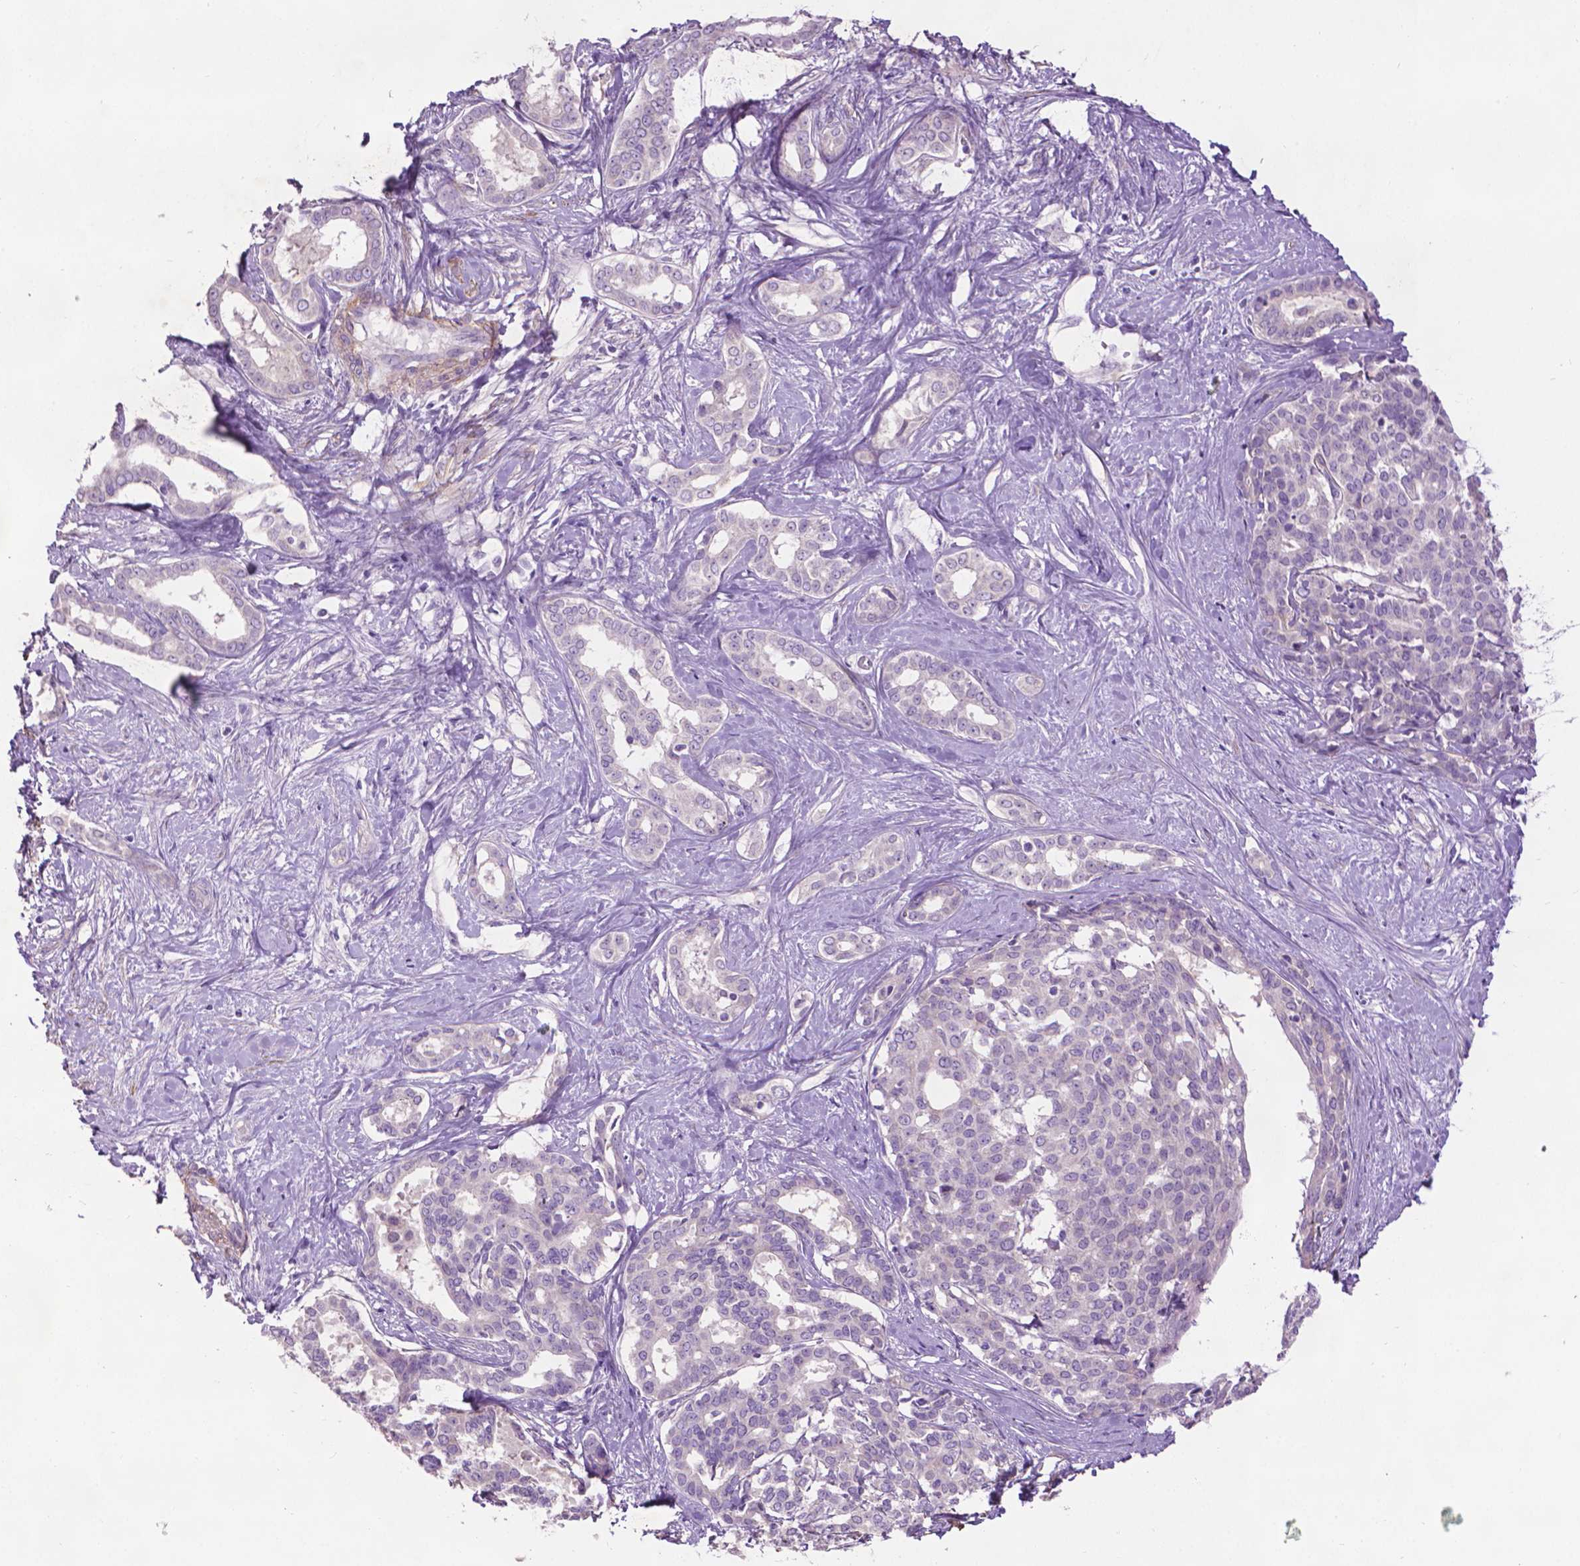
{"staining": {"intensity": "negative", "quantity": "none", "location": "none"}, "tissue": "liver cancer", "cell_type": "Tumor cells", "image_type": "cancer", "snomed": [{"axis": "morphology", "description": "Cholangiocarcinoma"}, {"axis": "topography", "description": "Liver"}], "caption": "Tumor cells show no significant protein expression in liver cholangiocarcinoma.", "gene": "AQP10", "patient": {"sex": "female", "age": 47}}